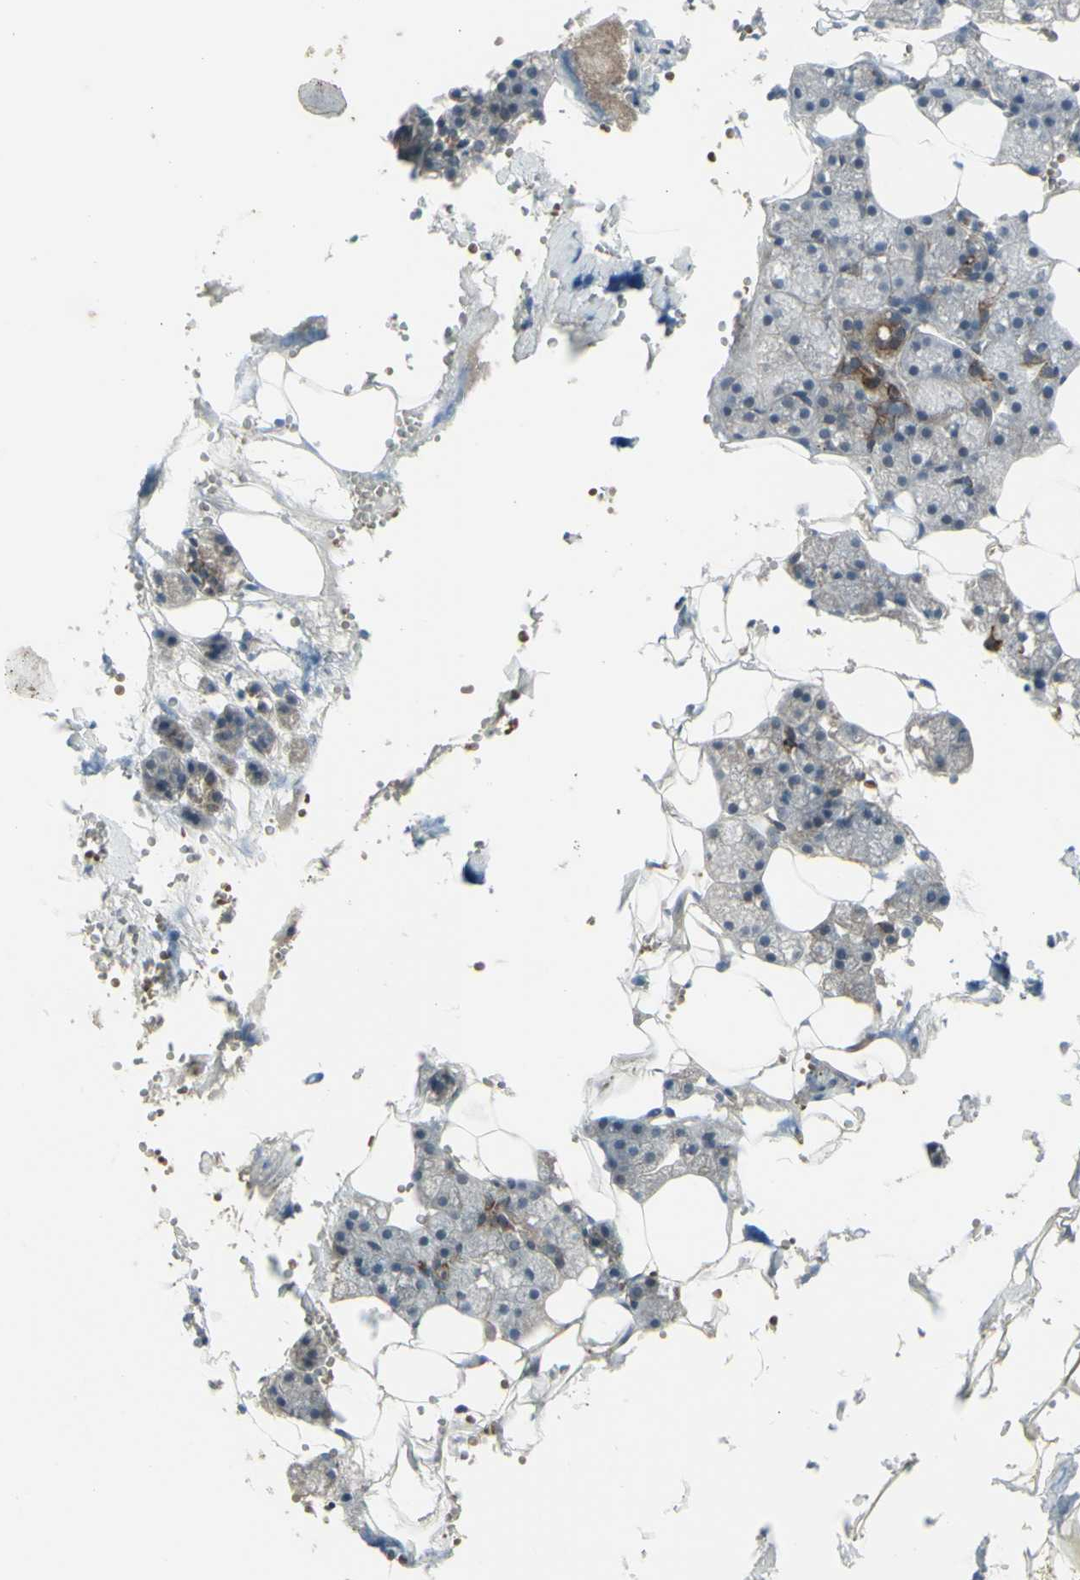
{"staining": {"intensity": "strong", "quantity": "<25%", "location": "cytoplasmic/membranous,nuclear"}, "tissue": "salivary gland", "cell_type": "Glandular cells", "image_type": "normal", "snomed": [{"axis": "morphology", "description": "Normal tissue, NOS"}, {"axis": "topography", "description": "Salivary gland"}], "caption": "Protein analysis of normal salivary gland displays strong cytoplasmic/membranous,nuclear staining in approximately <25% of glandular cells.", "gene": "GRAMD1B", "patient": {"sex": "male", "age": 62}}